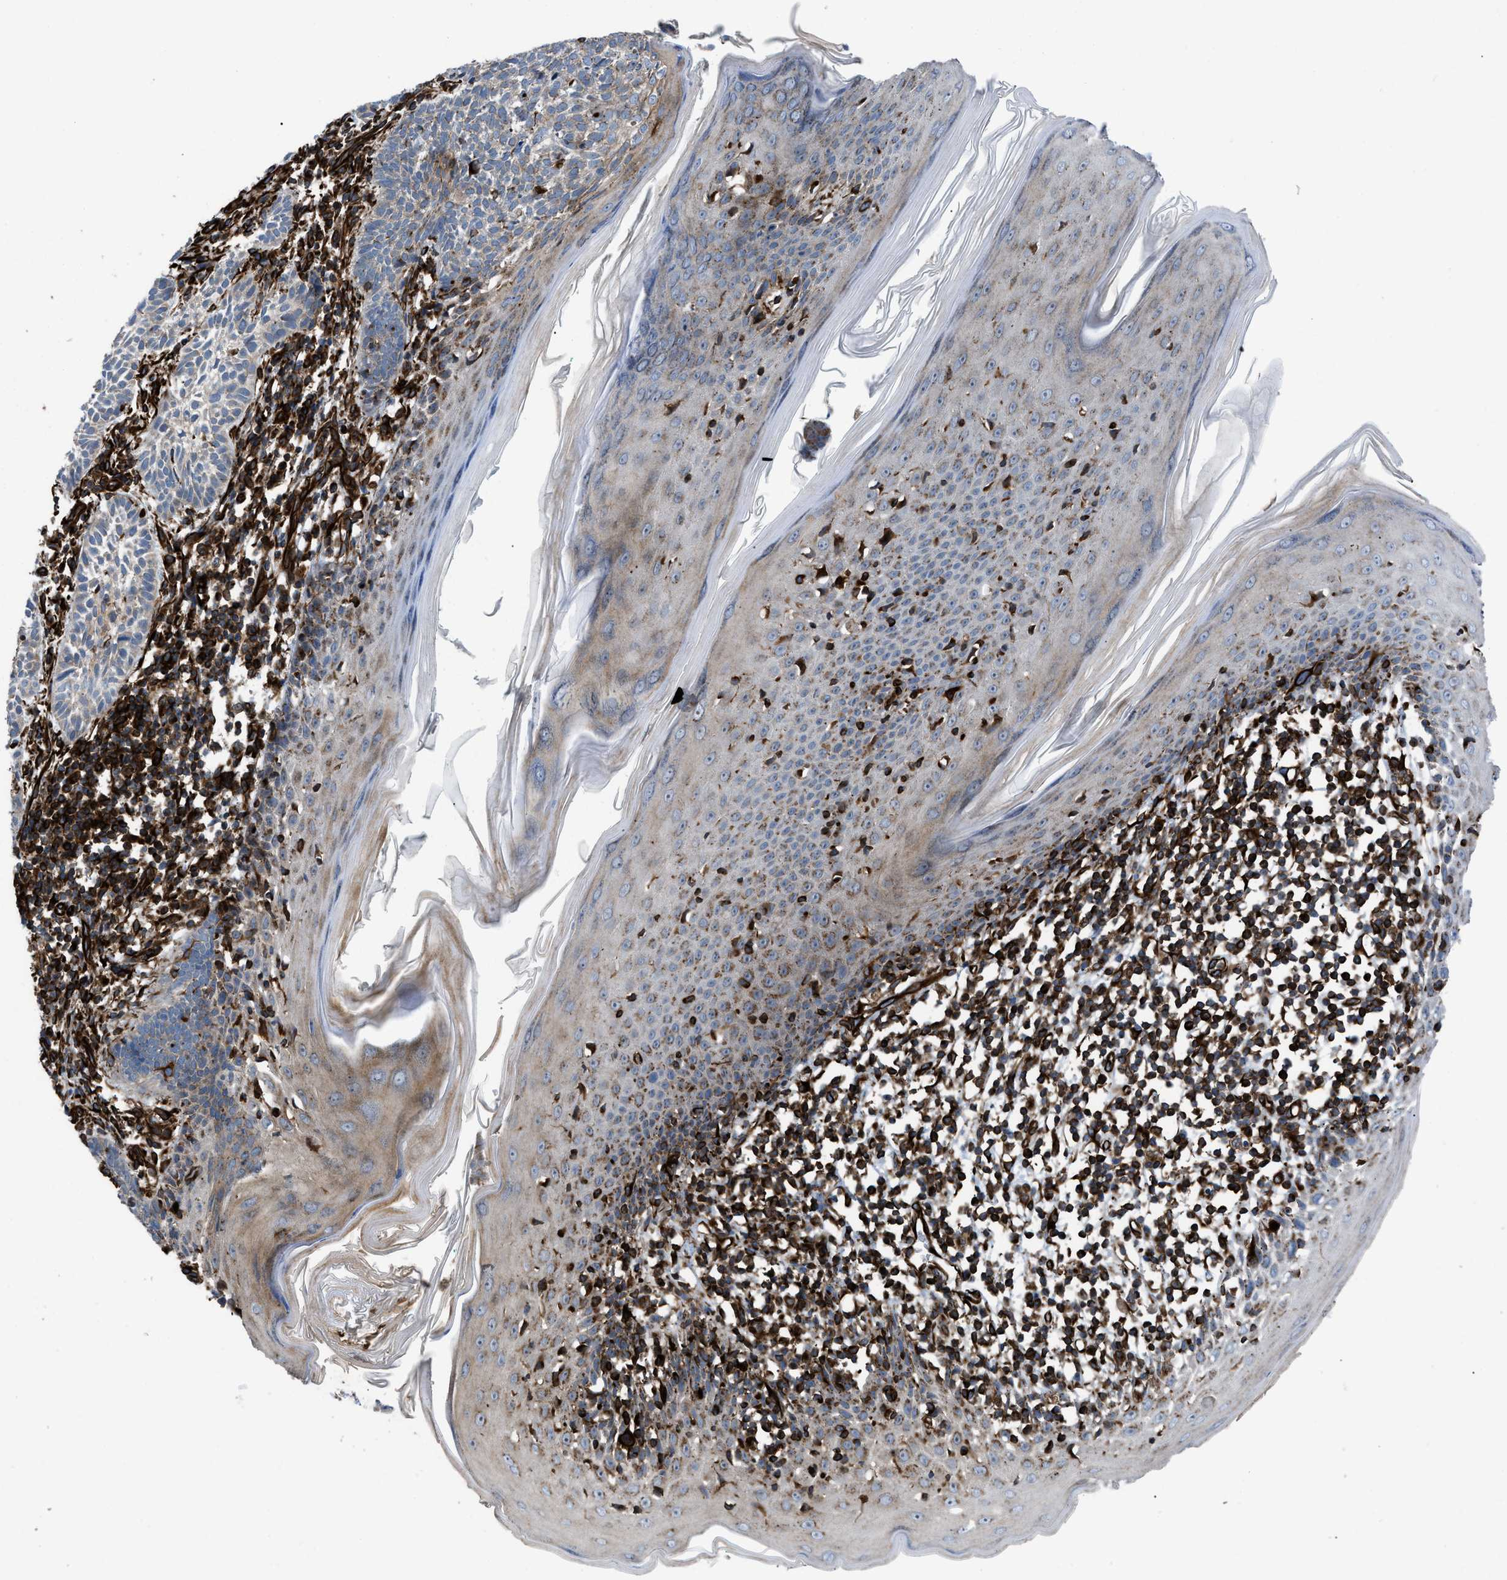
{"staining": {"intensity": "moderate", "quantity": "25%-75%", "location": "cytoplasmic/membranous"}, "tissue": "skin cancer", "cell_type": "Tumor cells", "image_type": "cancer", "snomed": [{"axis": "morphology", "description": "Basal cell carcinoma"}, {"axis": "topography", "description": "Skin"}], "caption": "The micrograph displays staining of skin cancer, revealing moderate cytoplasmic/membranous protein positivity (brown color) within tumor cells. The staining was performed using DAB (3,3'-diaminobenzidine), with brown indicating positive protein expression. Nuclei are stained blue with hematoxylin.", "gene": "PTPRE", "patient": {"sex": "male", "age": 60}}